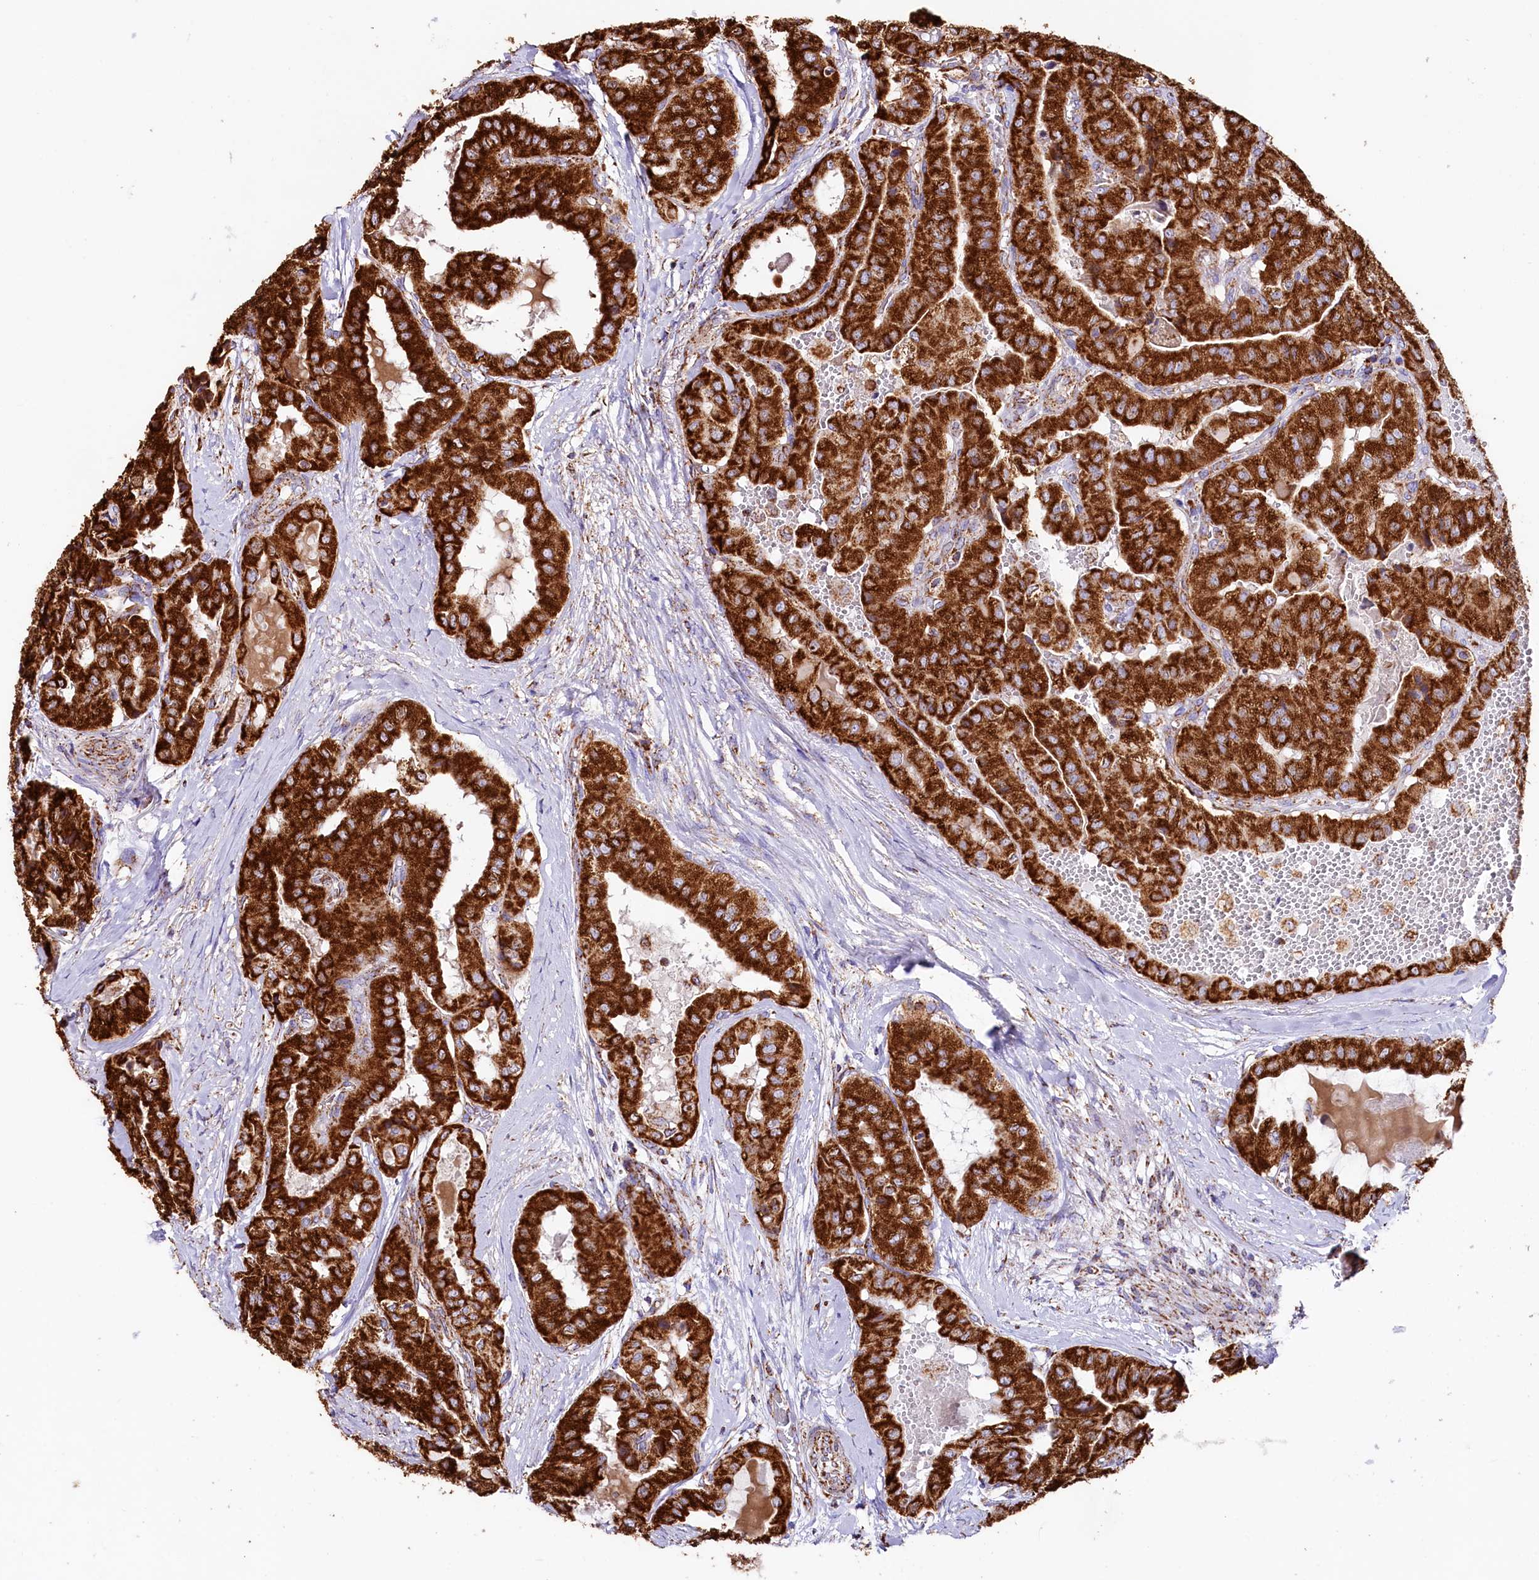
{"staining": {"intensity": "strong", "quantity": ">75%", "location": "cytoplasmic/membranous"}, "tissue": "thyroid cancer", "cell_type": "Tumor cells", "image_type": "cancer", "snomed": [{"axis": "morphology", "description": "Papillary adenocarcinoma, NOS"}, {"axis": "topography", "description": "Thyroid gland"}], "caption": "The photomicrograph displays immunohistochemical staining of thyroid cancer (papillary adenocarcinoma). There is strong cytoplasmic/membranous positivity is identified in approximately >75% of tumor cells. Nuclei are stained in blue.", "gene": "APLP2", "patient": {"sex": "female", "age": 59}}